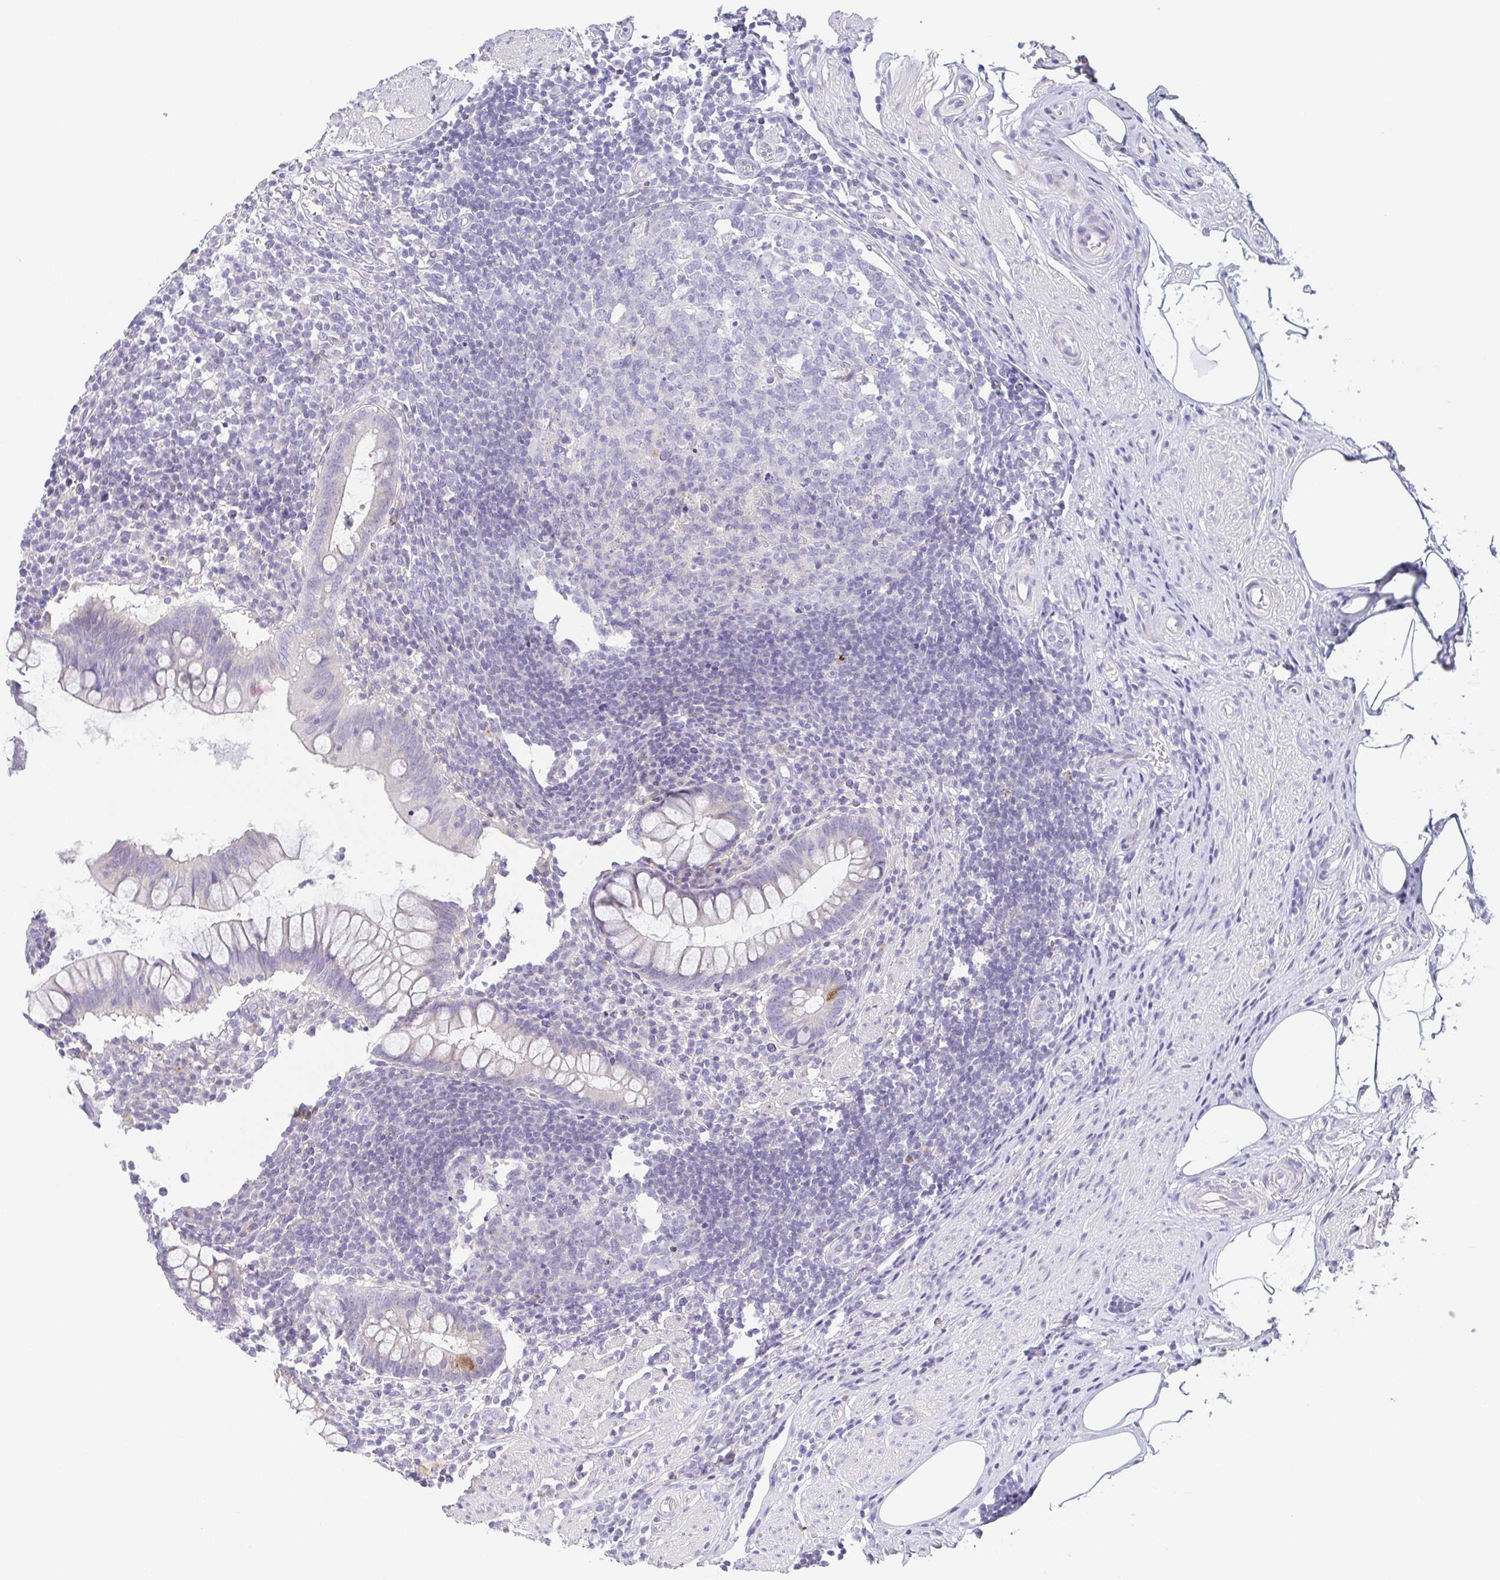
{"staining": {"intensity": "moderate", "quantity": "<25%", "location": "cytoplasmic/membranous"}, "tissue": "appendix", "cell_type": "Glandular cells", "image_type": "normal", "snomed": [{"axis": "morphology", "description": "Normal tissue, NOS"}, {"axis": "topography", "description": "Appendix"}], "caption": "Immunohistochemical staining of unremarkable human appendix reveals <25% levels of moderate cytoplasmic/membranous protein positivity in about <25% of glandular cells. The protein of interest is shown in brown color, while the nuclei are stained blue.", "gene": "PKDREJ", "patient": {"sex": "female", "age": 56}}